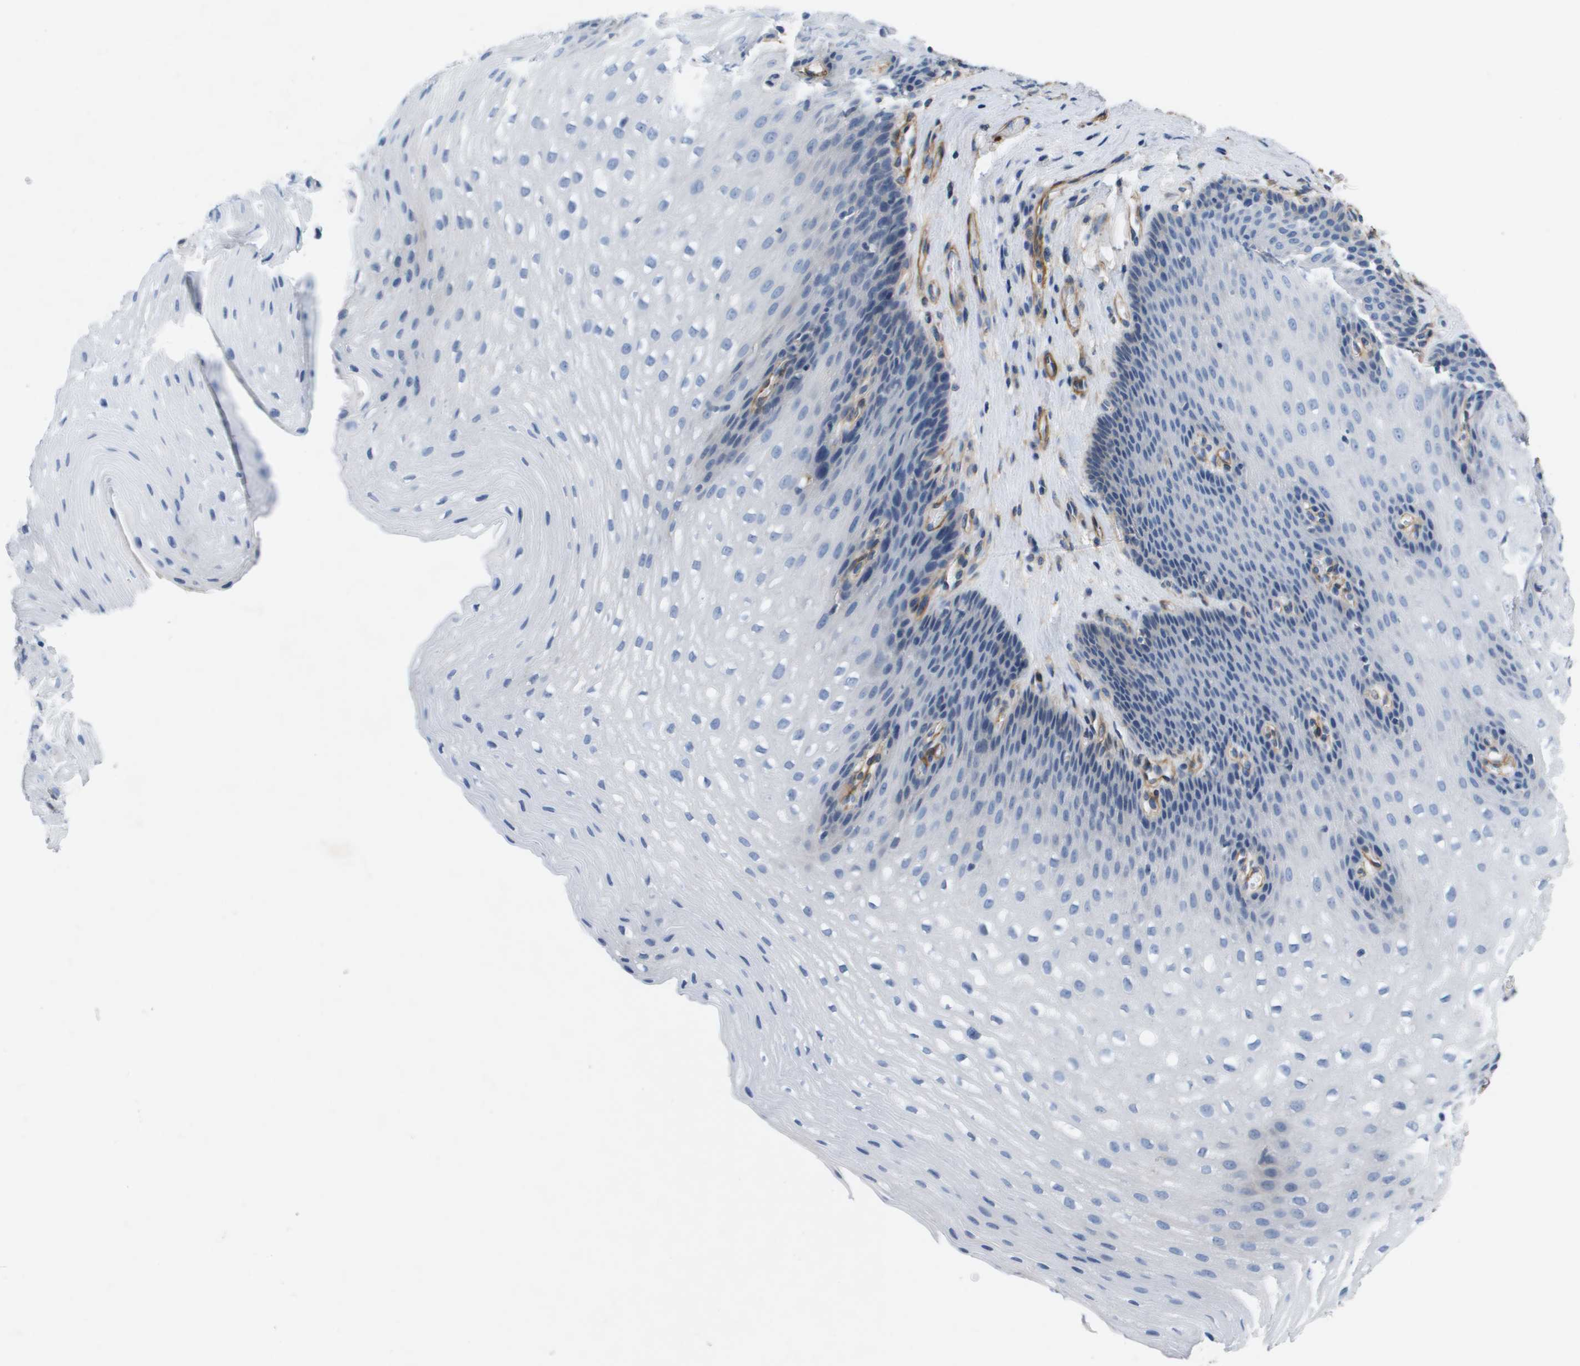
{"staining": {"intensity": "negative", "quantity": "none", "location": "none"}, "tissue": "esophagus", "cell_type": "Squamous epithelial cells", "image_type": "normal", "snomed": [{"axis": "morphology", "description": "Normal tissue, NOS"}, {"axis": "topography", "description": "Esophagus"}], "caption": "DAB immunohistochemical staining of unremarkable esophagus reveals no significant staining in squamous epithelial cells.", "gene": "LPP", "patient": {"sex": "male", "age": 48}}